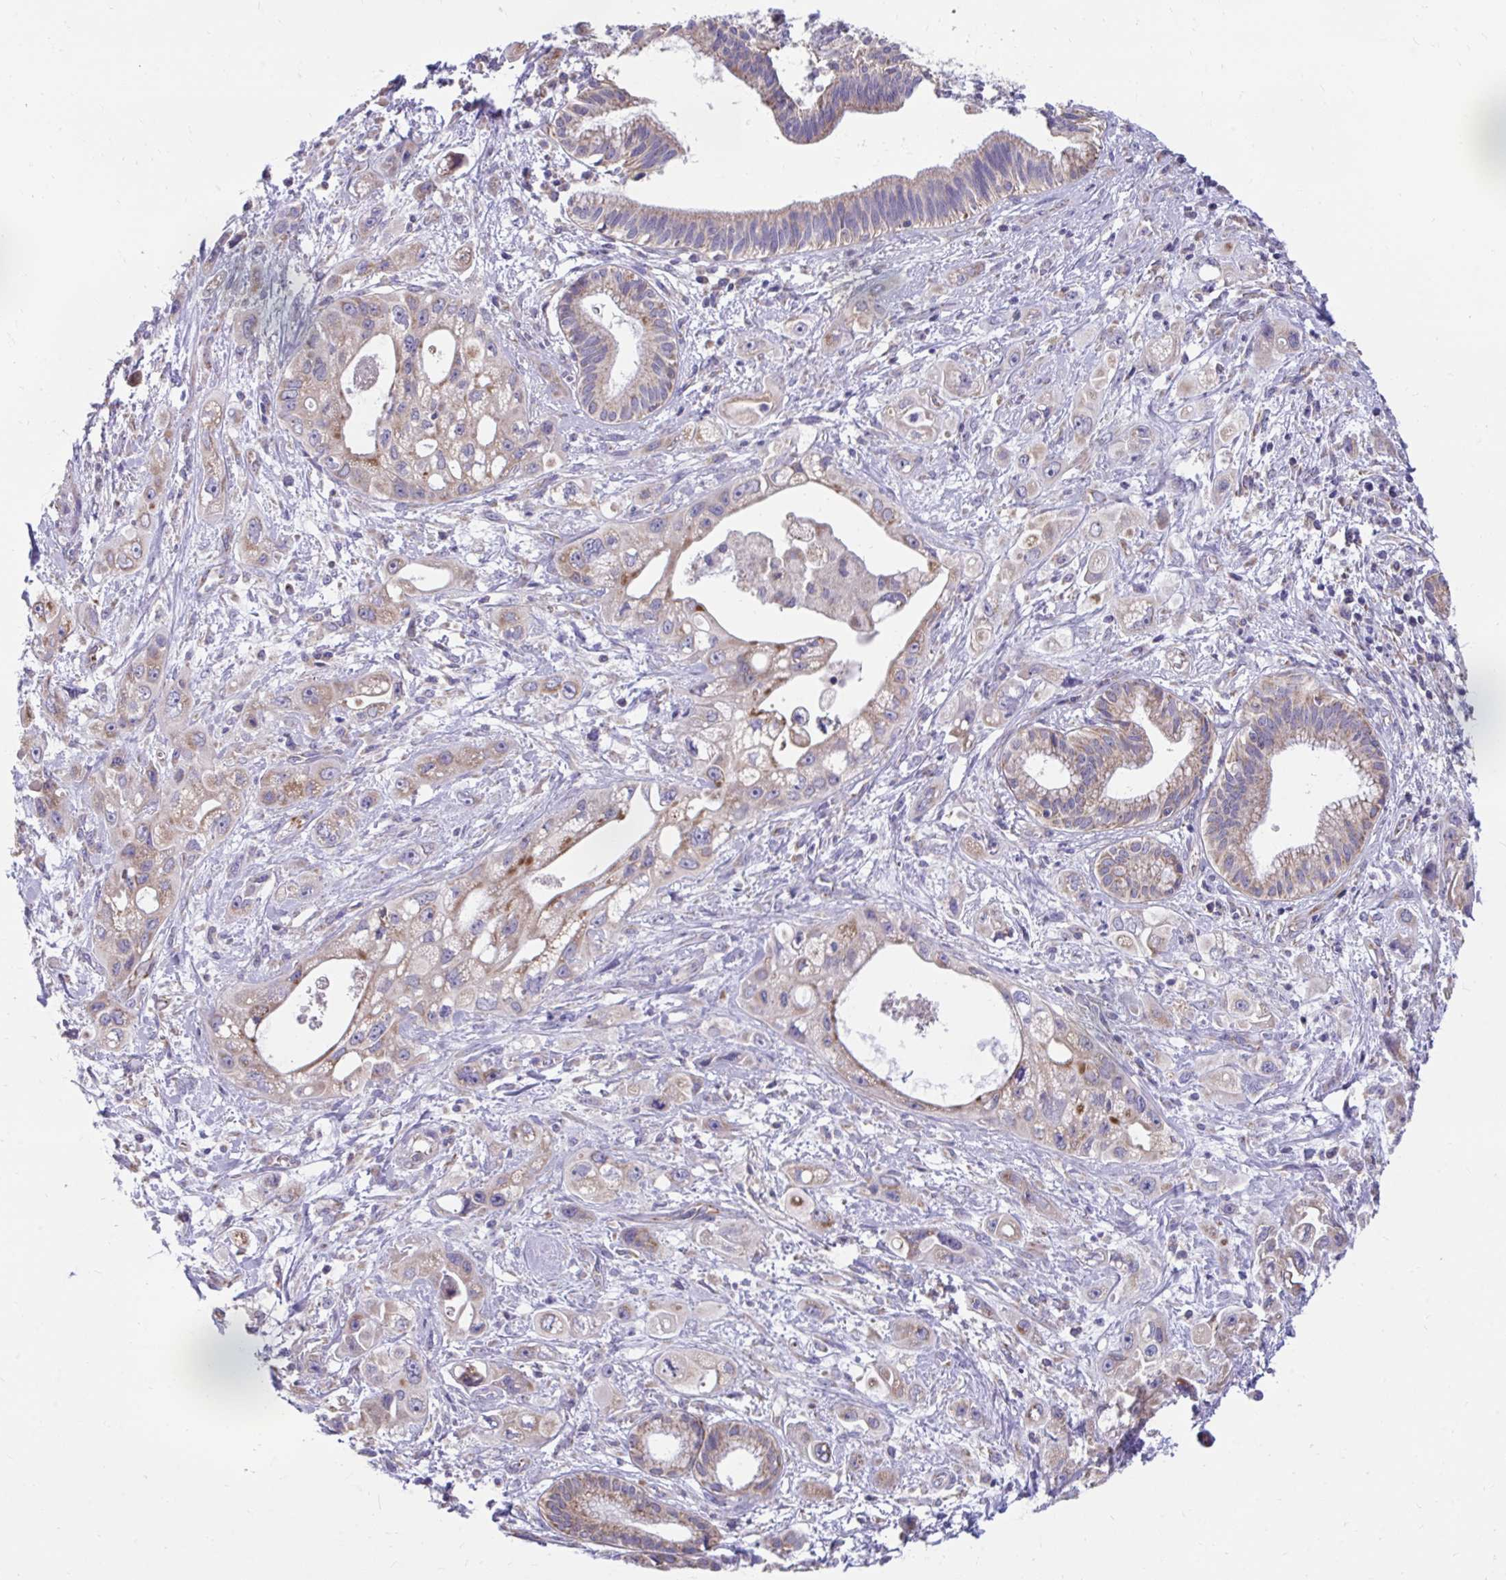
{"staining": {"intensity": "weak", "quantity": ">75%", "location": "cytoplasmic/membranous"}, "tissue": "pancreatic cancer", "cell_type": "Tumor cells", "image_type": "cancer", "snomed": [{"axis": "morphology", "description": "Adenocarcinoma, NOS"}, {"axis": "topography", "description": "Pancreas"}], "caption": "A high-resolution image shows immunohistochemistry (IHC) staining of pancreatic adenocarcinoma, which displays weak cytoplasmic/membranous expression in approximately >75% of tumor cells.", "gene": "LINGO4", "patient": {"sex": "female", "age": 66}}